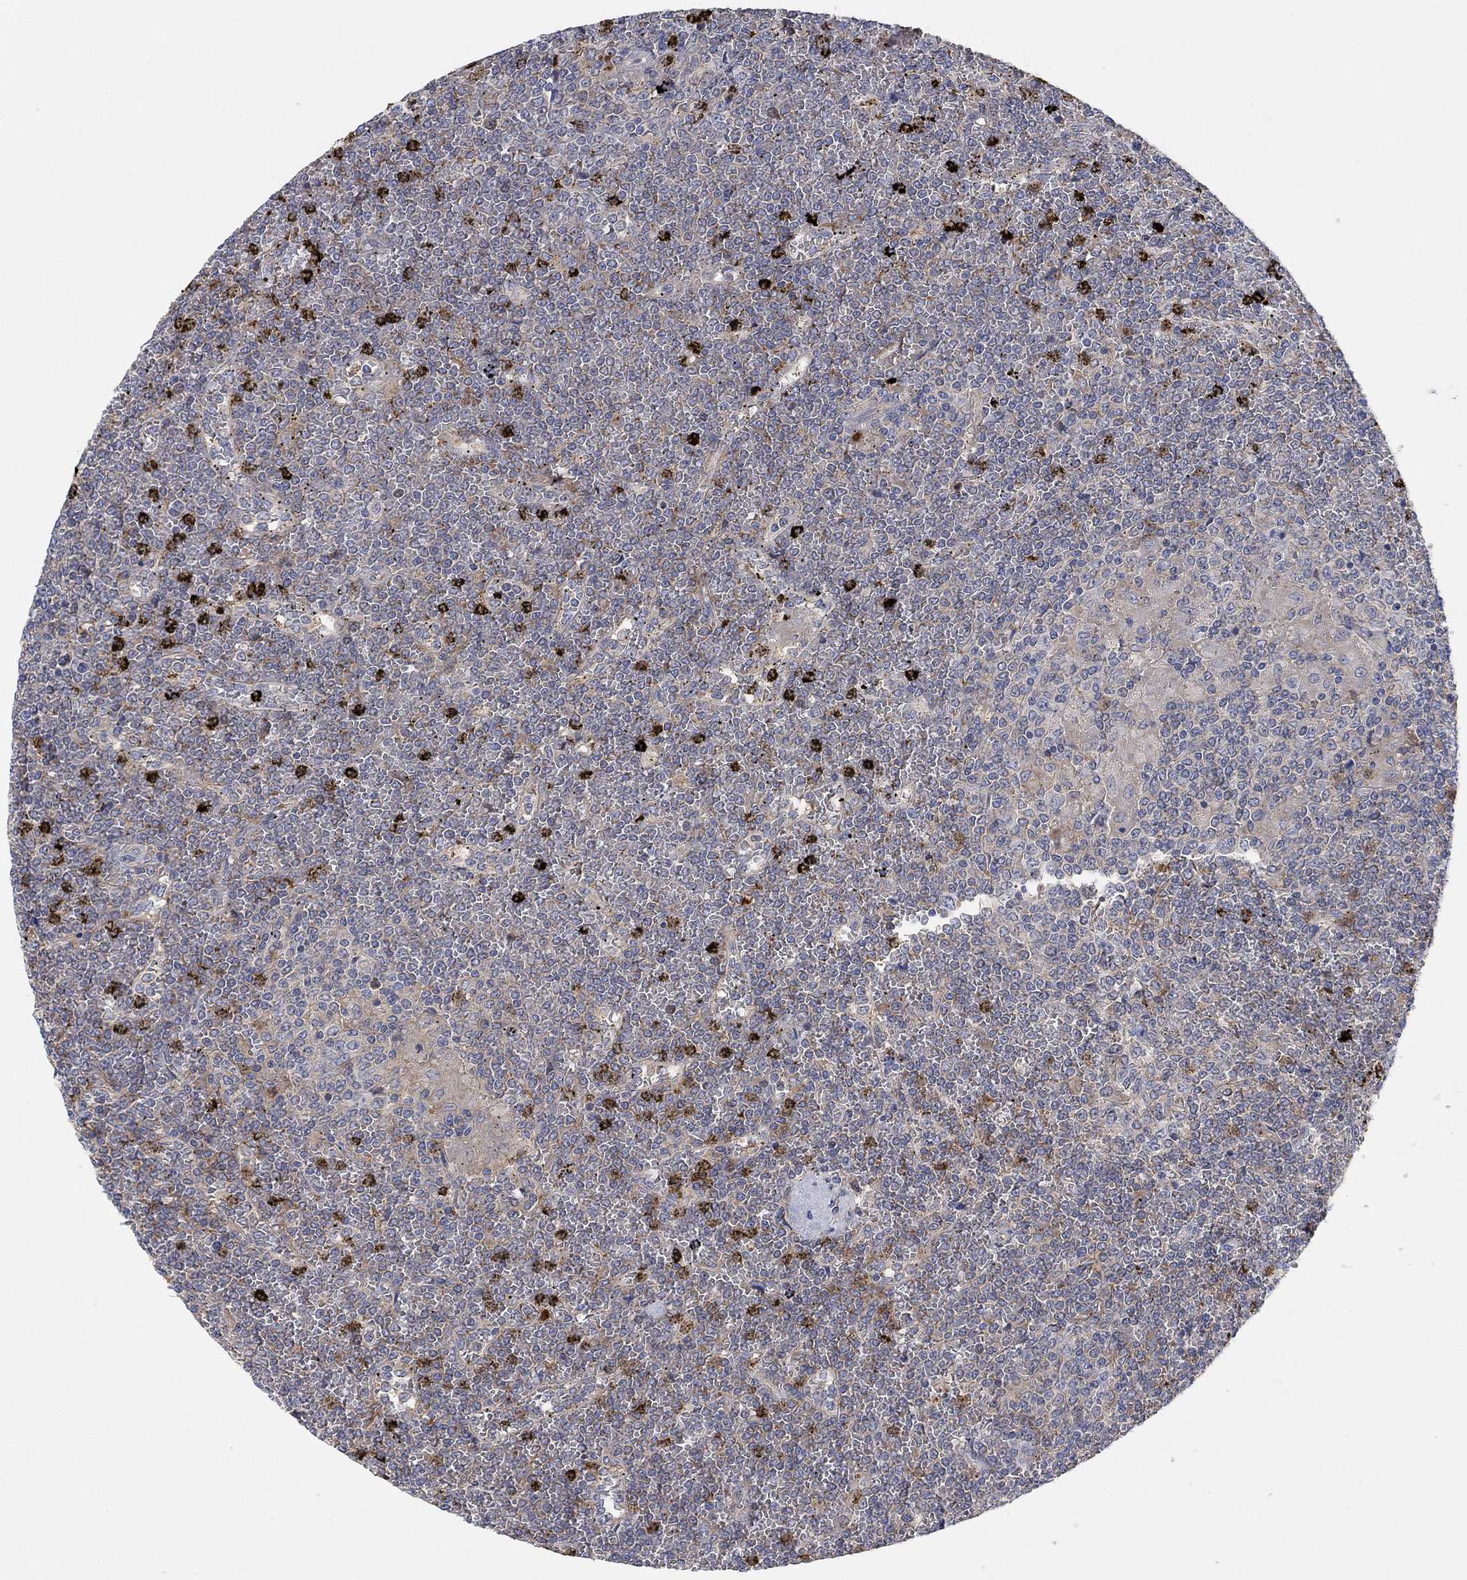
{"staining": {"intensity": "negative", "quantity": "none", "location": "none"}, "tissue": "lymphoma", "cell_type": "Tumor cells", "image_type": "cancer", "snomed": [{"axis": "morphology", "description": "Malignant lymphoma, non-Hodgkin's type, Low grade"}, {"axis": "topography", "description": "Spleen"}], "caption": "Tumor cells show no significant protein staining in lymphoma. Nuclei are stained in blue.", "gene": "PMFBP1", "patient": {"sex": "female", "age": 19}}